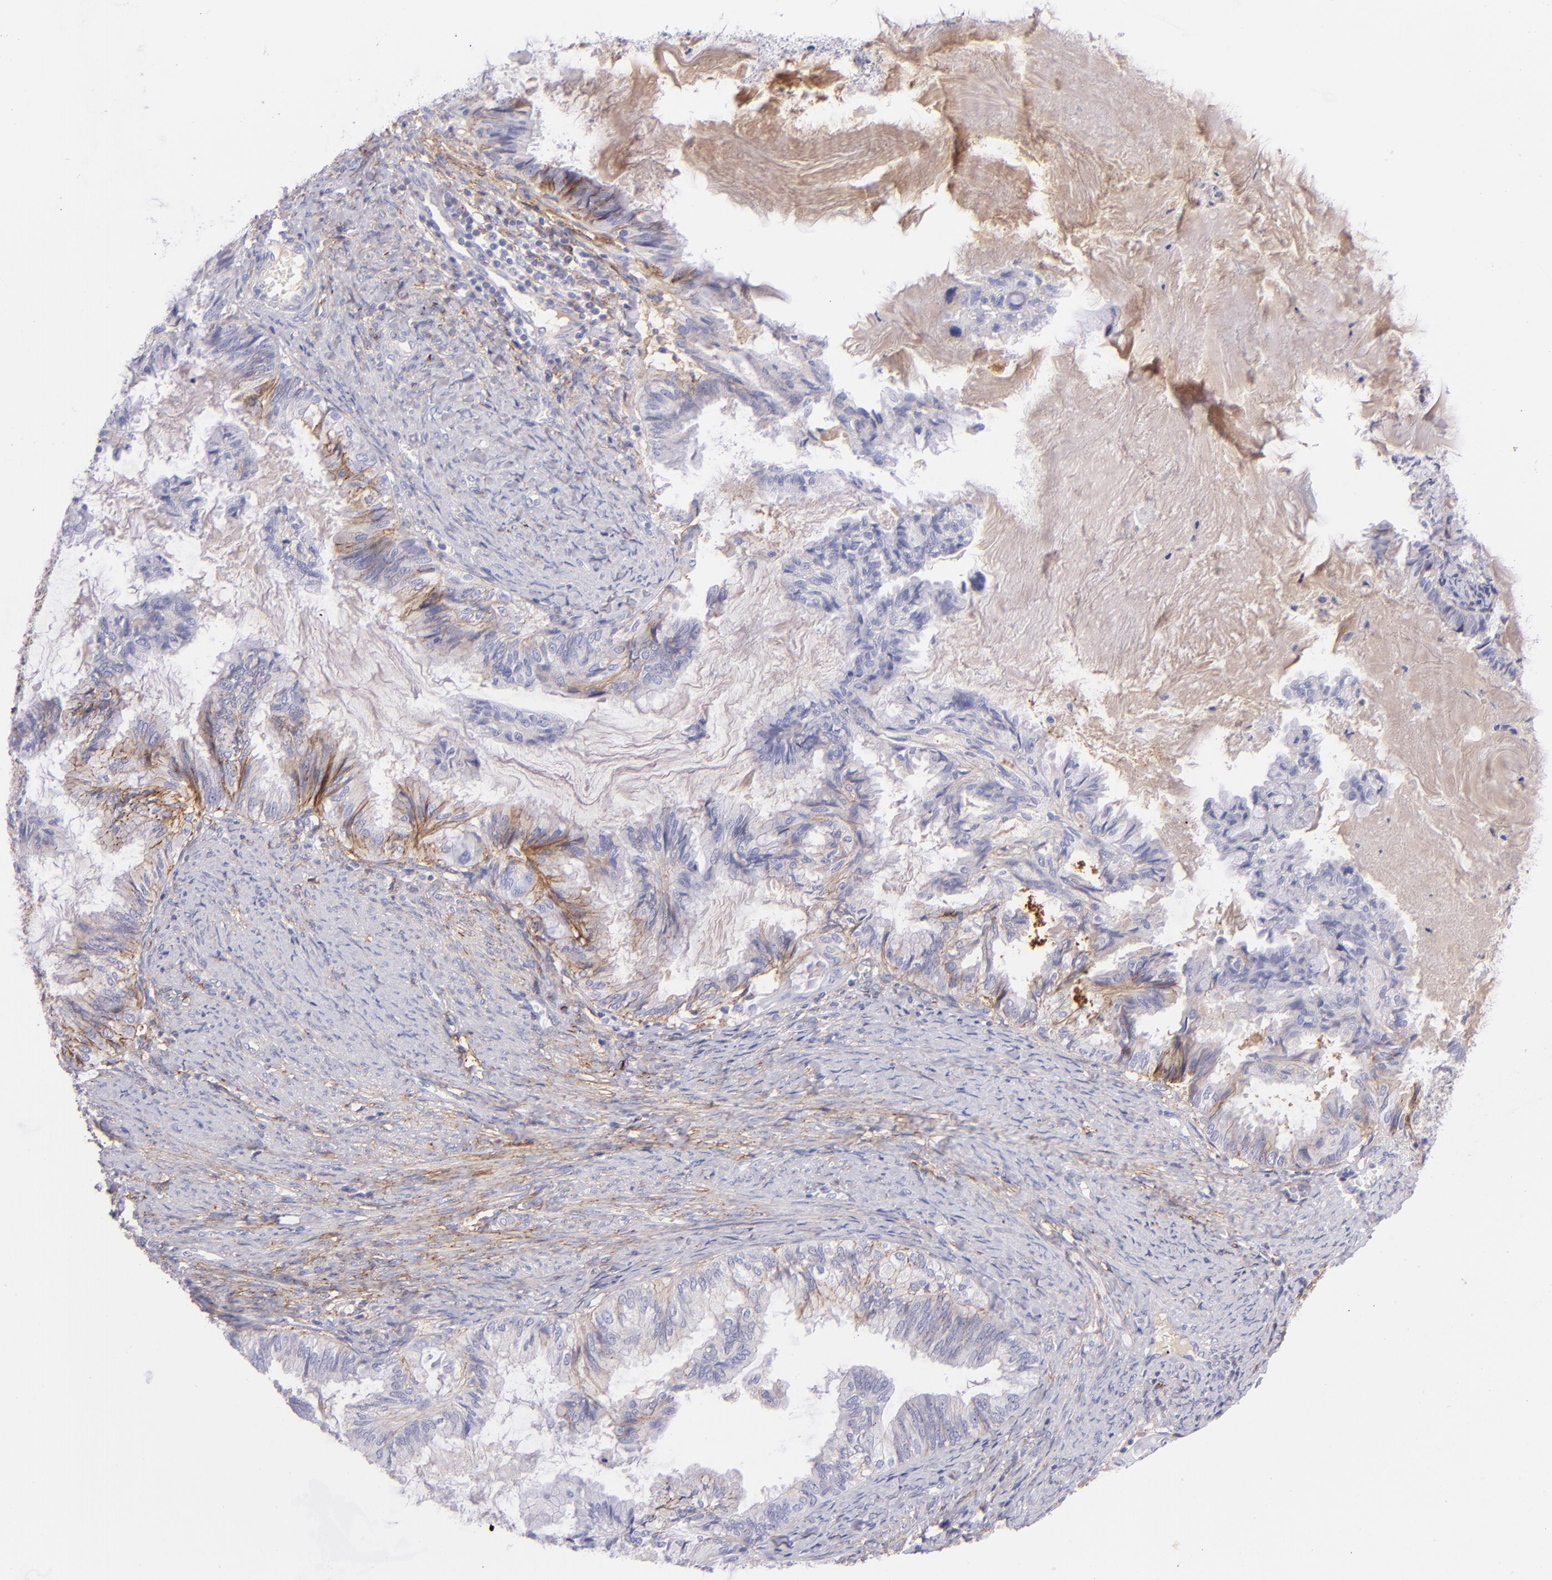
{"staining": {"intensity": "moderate", "quantity": "25%-75%", "location": "cytoplasmic/membranous"}, "tissue": "endometrial cancer", "cell_type": "Tumor cells", "image_type": "cancer", "snomed": [{"axis": "morphology", "description": "Adenocarcinoma, NOS"}, {"axis": "topography", "description": "Endometrium"}], "caption": "IHC of human endometrial adenocarcinoma exhibits medium levels of moderate cytoplasmic/membranous positivity in about 25%-75% of tumor cells.", "gene": "CD81", "patient": {"sex": "female", "age": 86}}